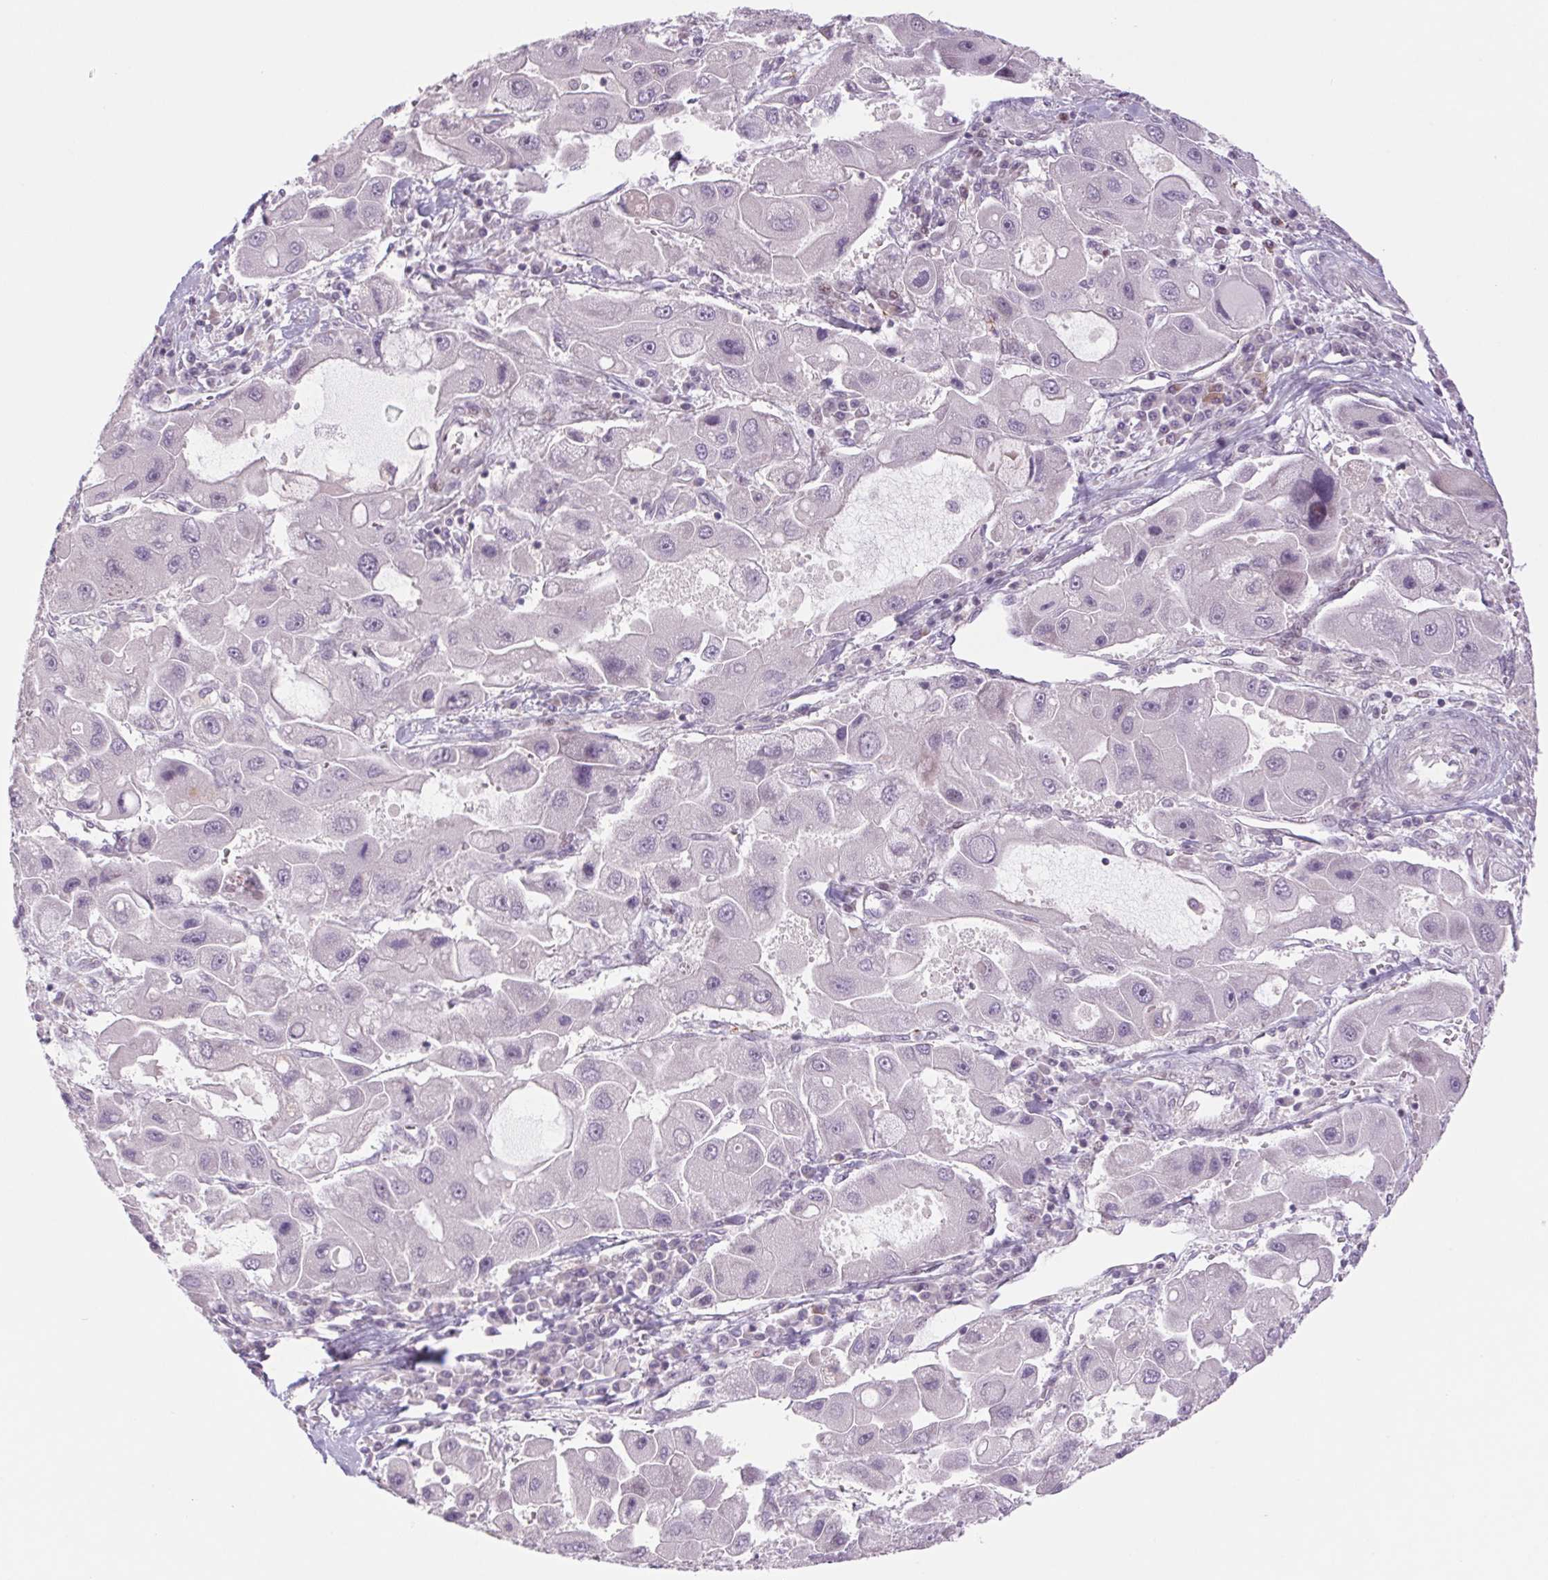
{"staining": {"intensity": "negative", "quantity": "none", "location": "none"}, "tissue": "liver cancer", "cell_type": "Tumor cells", "image_type": "cancer", "snomed": [{"axis": "morphology", "description": "Carcinoma, Hepatocellular, NOS"}, {"axis": "topography", "description": "Liver"}], "caption": "Micrograph shows no protein staining in tumor cells of liver hepatocellular carcinoma tissue.", "gene": "MS4A13", "patient": {"sex": "male", "age": 24}}